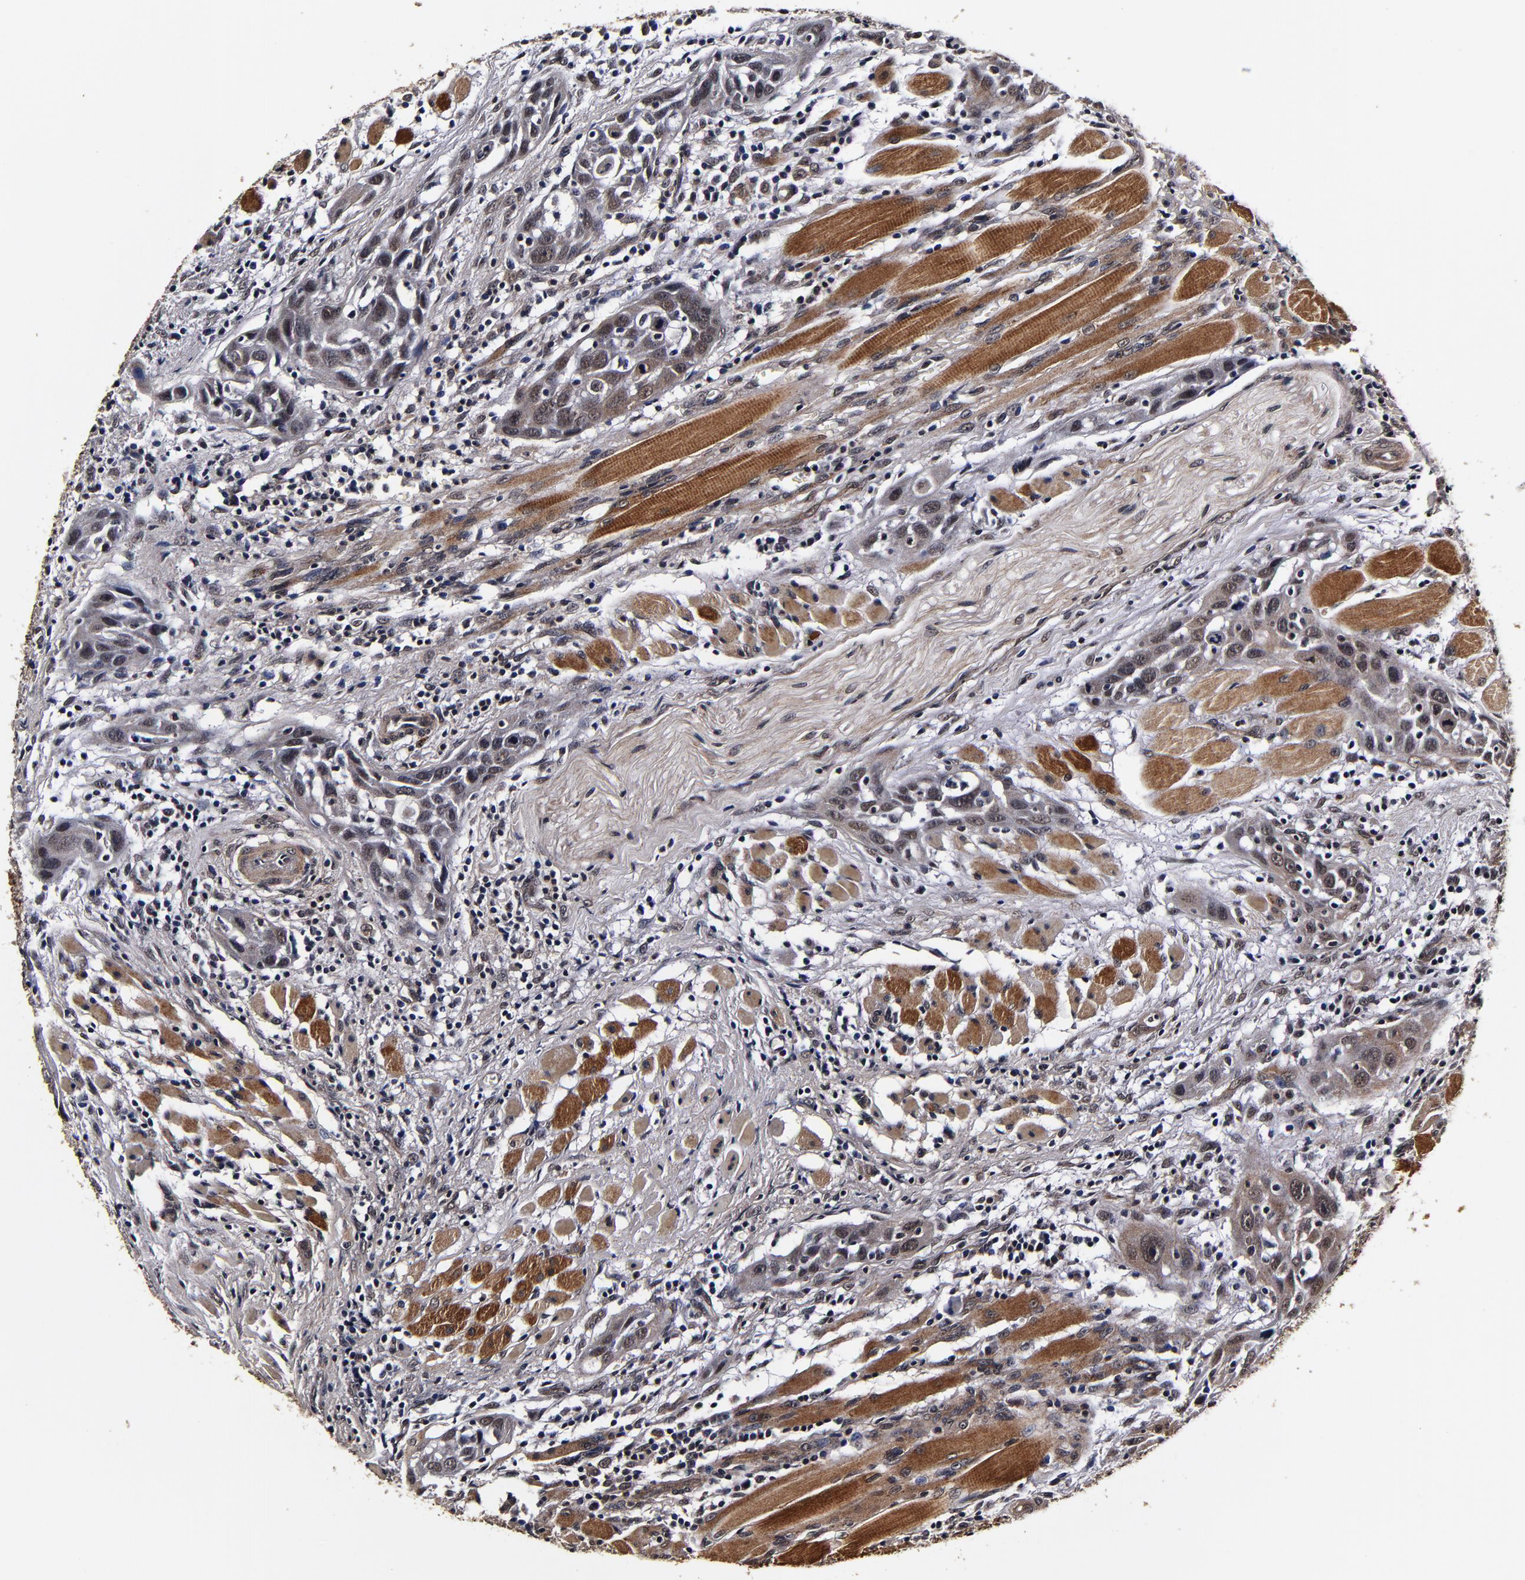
{"staining": {"intensity": "weak", "quantity": ">75%", "location": "cytoplasmic/membranous"}, "tissue": "head and neck cancer", "cell_type": "Tumor cells", "image_type": "cancer", "snomed": [{"axis": "morphology", "description": "Squamous cell carcinoma, NOS"}, {"axis": "topography", "description": "Oral tissue"}, {"axis": "topography", "description": "Head-Neck"}], "caption": "Human head and neck cancer stained for a protein (brown) demonstrates weak cytoplasmic/membranous positive positivity in about >75% of tumor cells.", "gene": "MMP15", "patient": {"sex": "female", "age": 50}}